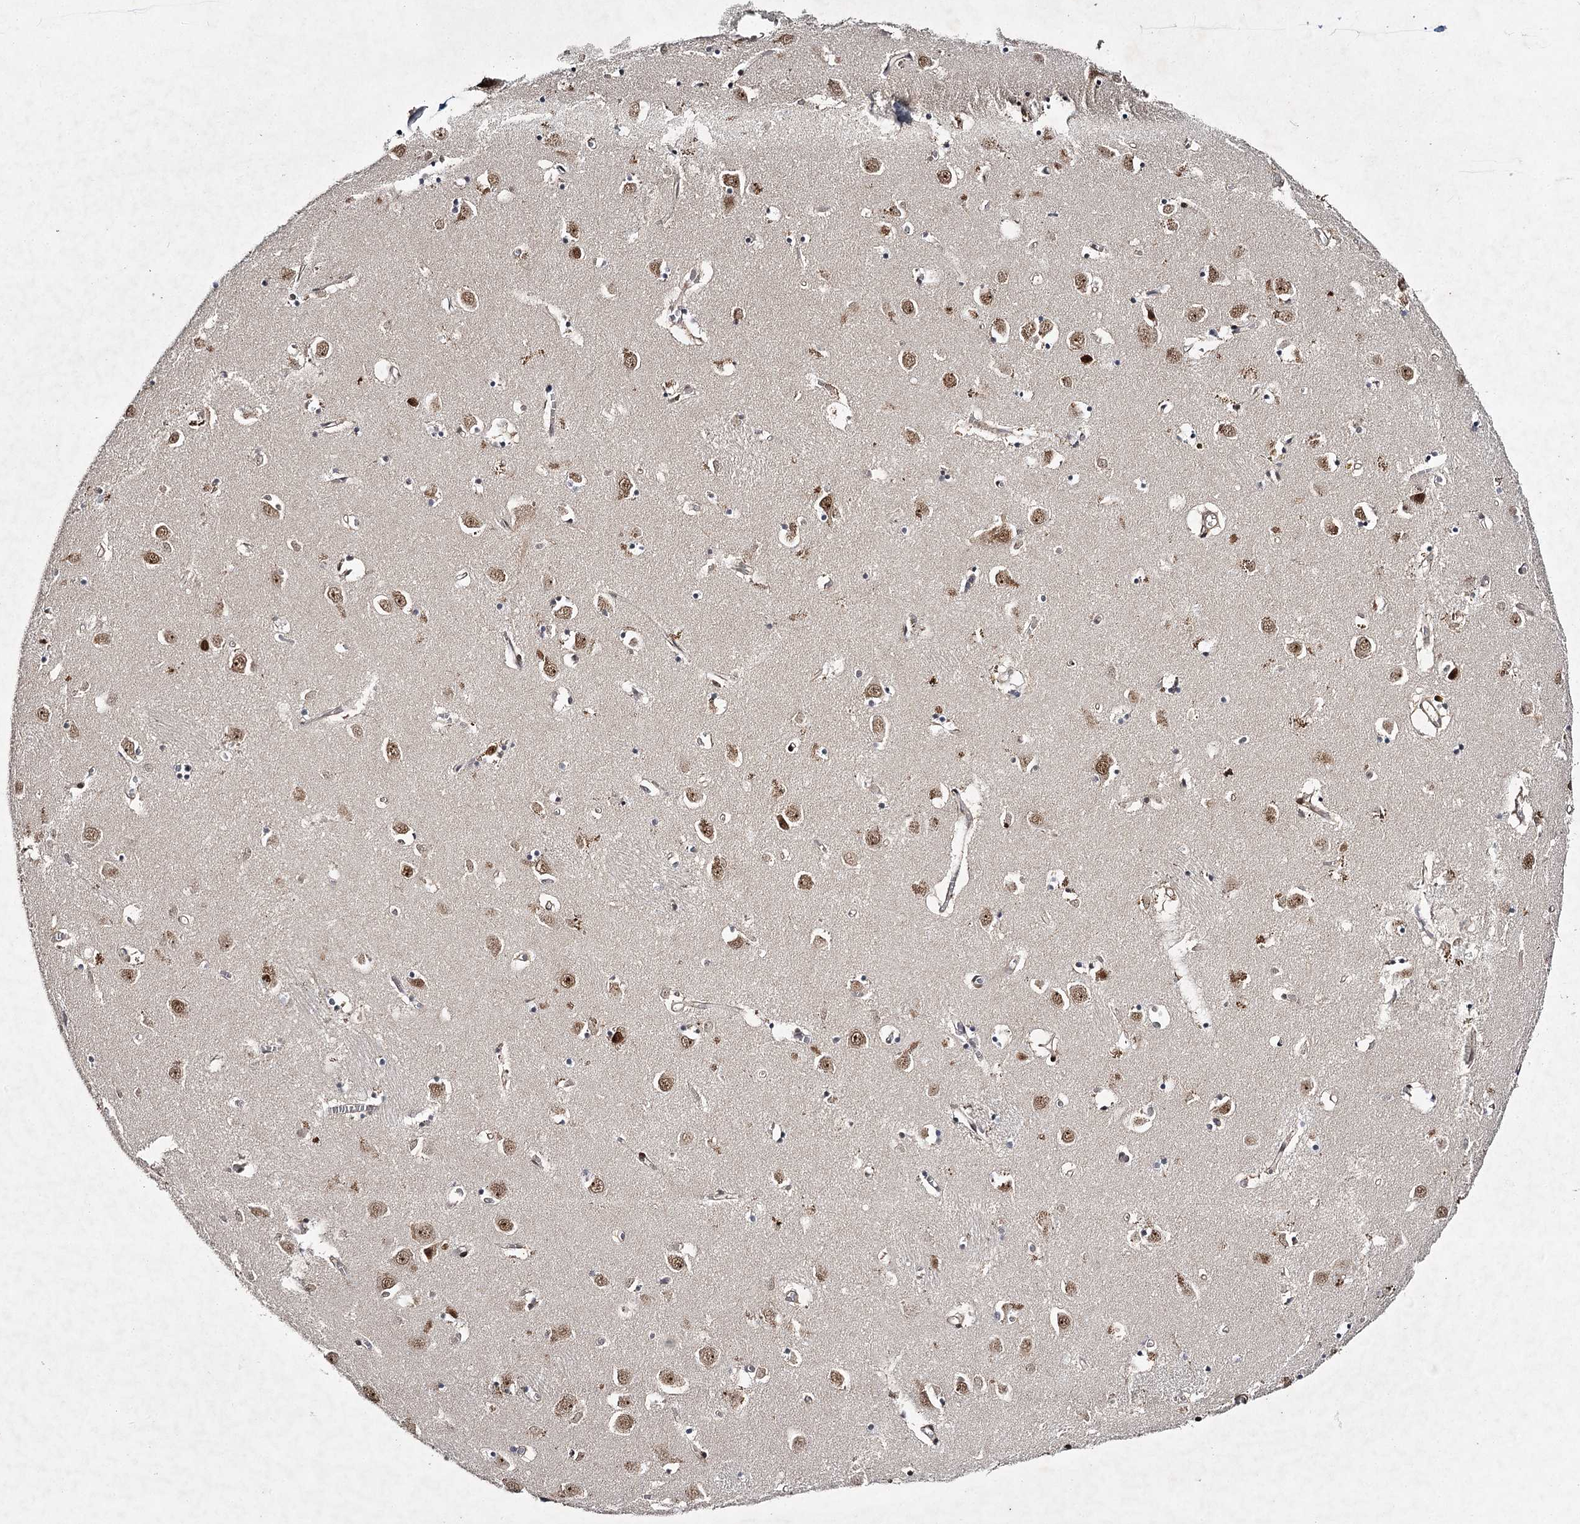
{"staining": {"intensity": "negative", "quantity": "none", "location": "none"}, "tissue": "caudate", "cell_type": "Glial cells", "image_type": "normal", "snomed": [{"axis": "morphology", "description": "Normal tissue, NOS"}, {"axis": "topography", "description": "Lateral ventricle wall"}], "caption": "This micrograph is of benign caudate stained with immunohistochemistry (IHC) to label a protein in brown with the nuclei are counter-stained blue. There is no staining in glial cells. (IHC, brightfield microscopy, high magnification).", "gene": "DCUN1D4", "patient": {"sex": "male", "age": 70}}